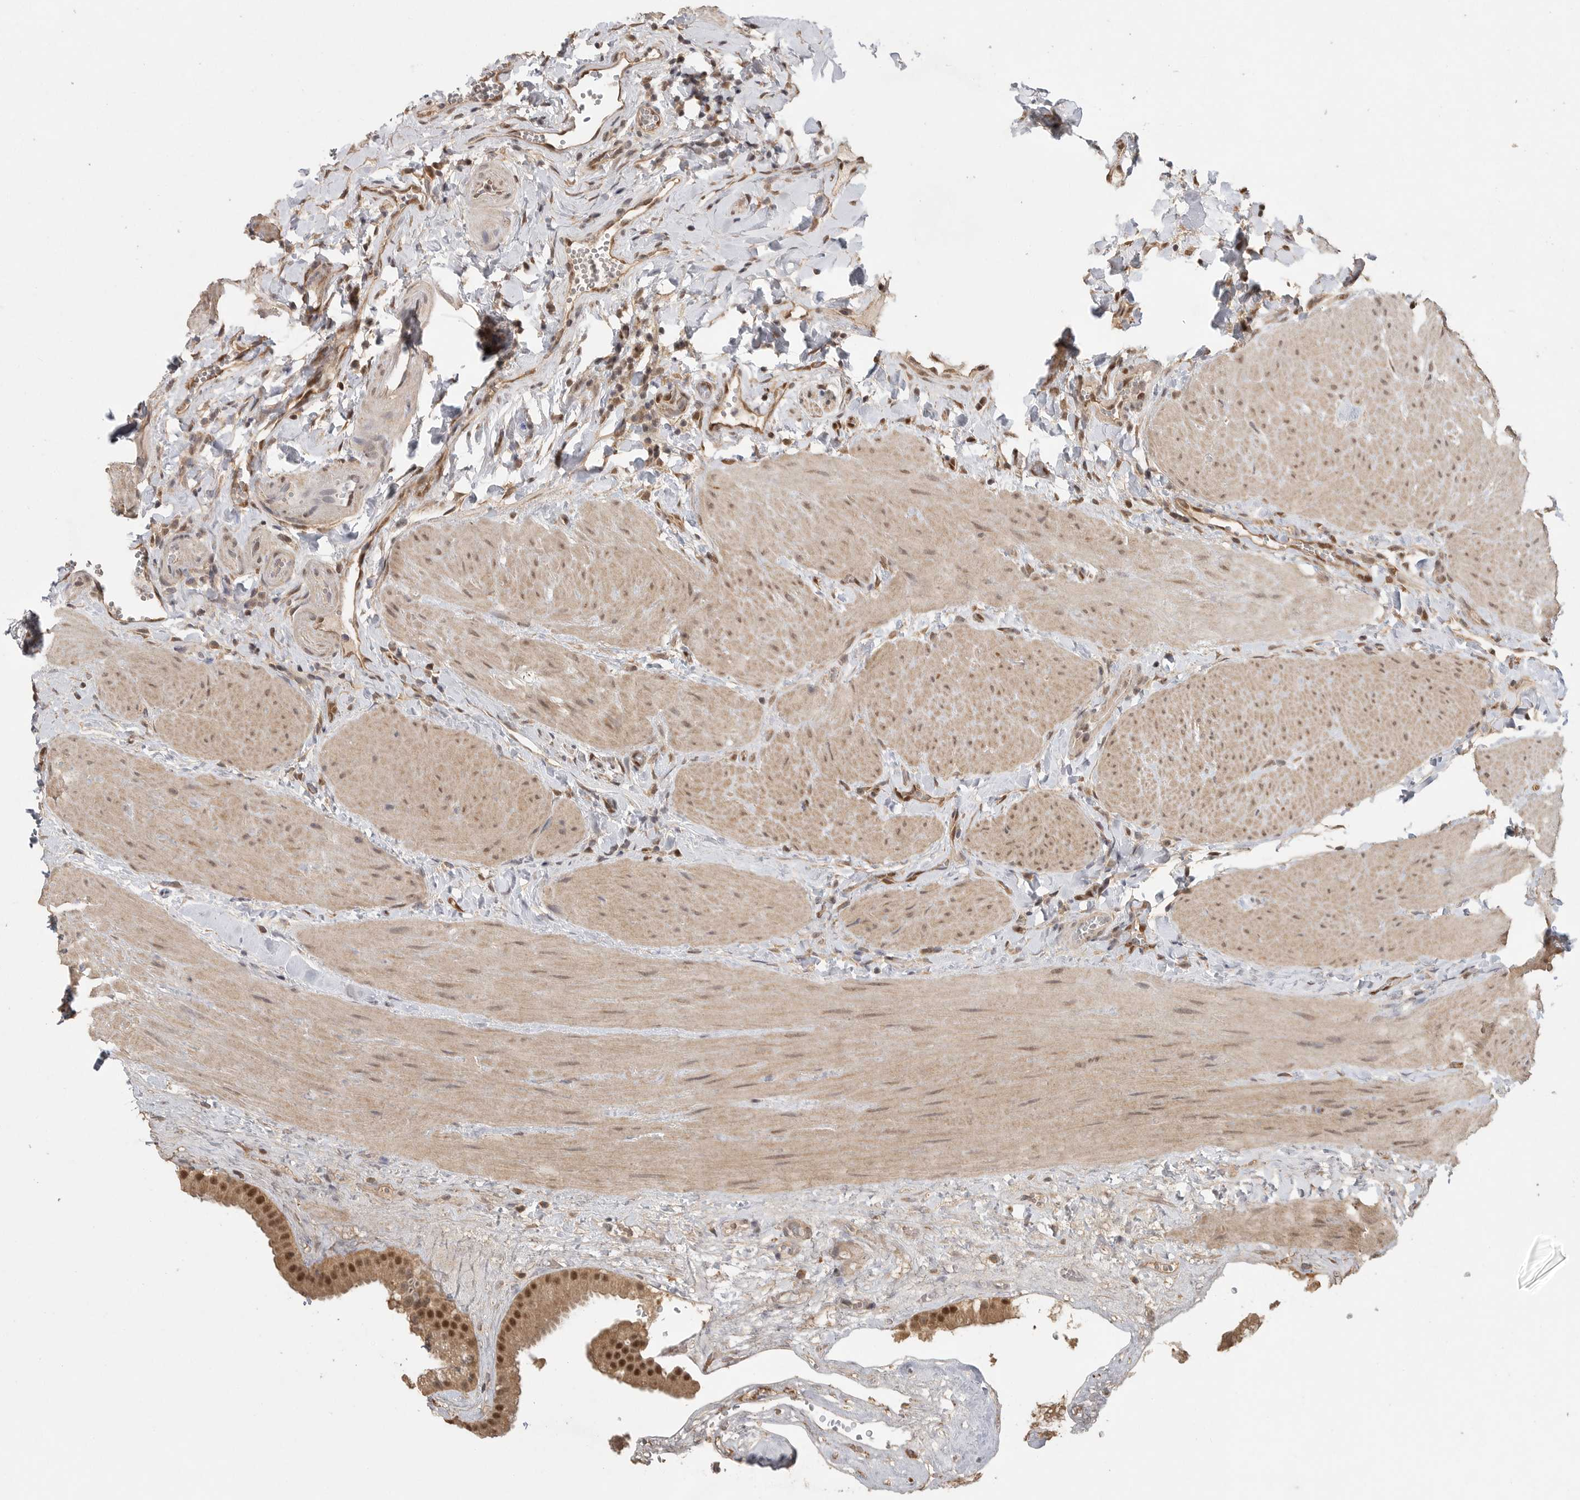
{"staining": {"intensity": "strong", "quantity": ">75%", "location": "cytoplasmic/membranous,nuclear"}, "tissue": "gallbladder", "cell_type": "Glandular cells", "image_type": "normal", "snomed": [{"axis": "morphology", "description": "Normal tissue, NOS"}, {"axis": "topography", "description": "Gallbladder"}], "caption": "Protein staining exhibits strong cytoplasmic/membranous,nuclear expression in about >75% of glandular cells in unremarkable gallbladder. The staining was performed using DAB to visualize the protein expression in brown, while the nuclei were stained in blue with hematoxylin (Magnification: 20x).", "gene": "DFFA", "patient": {"sex": "male", "age": 55}}